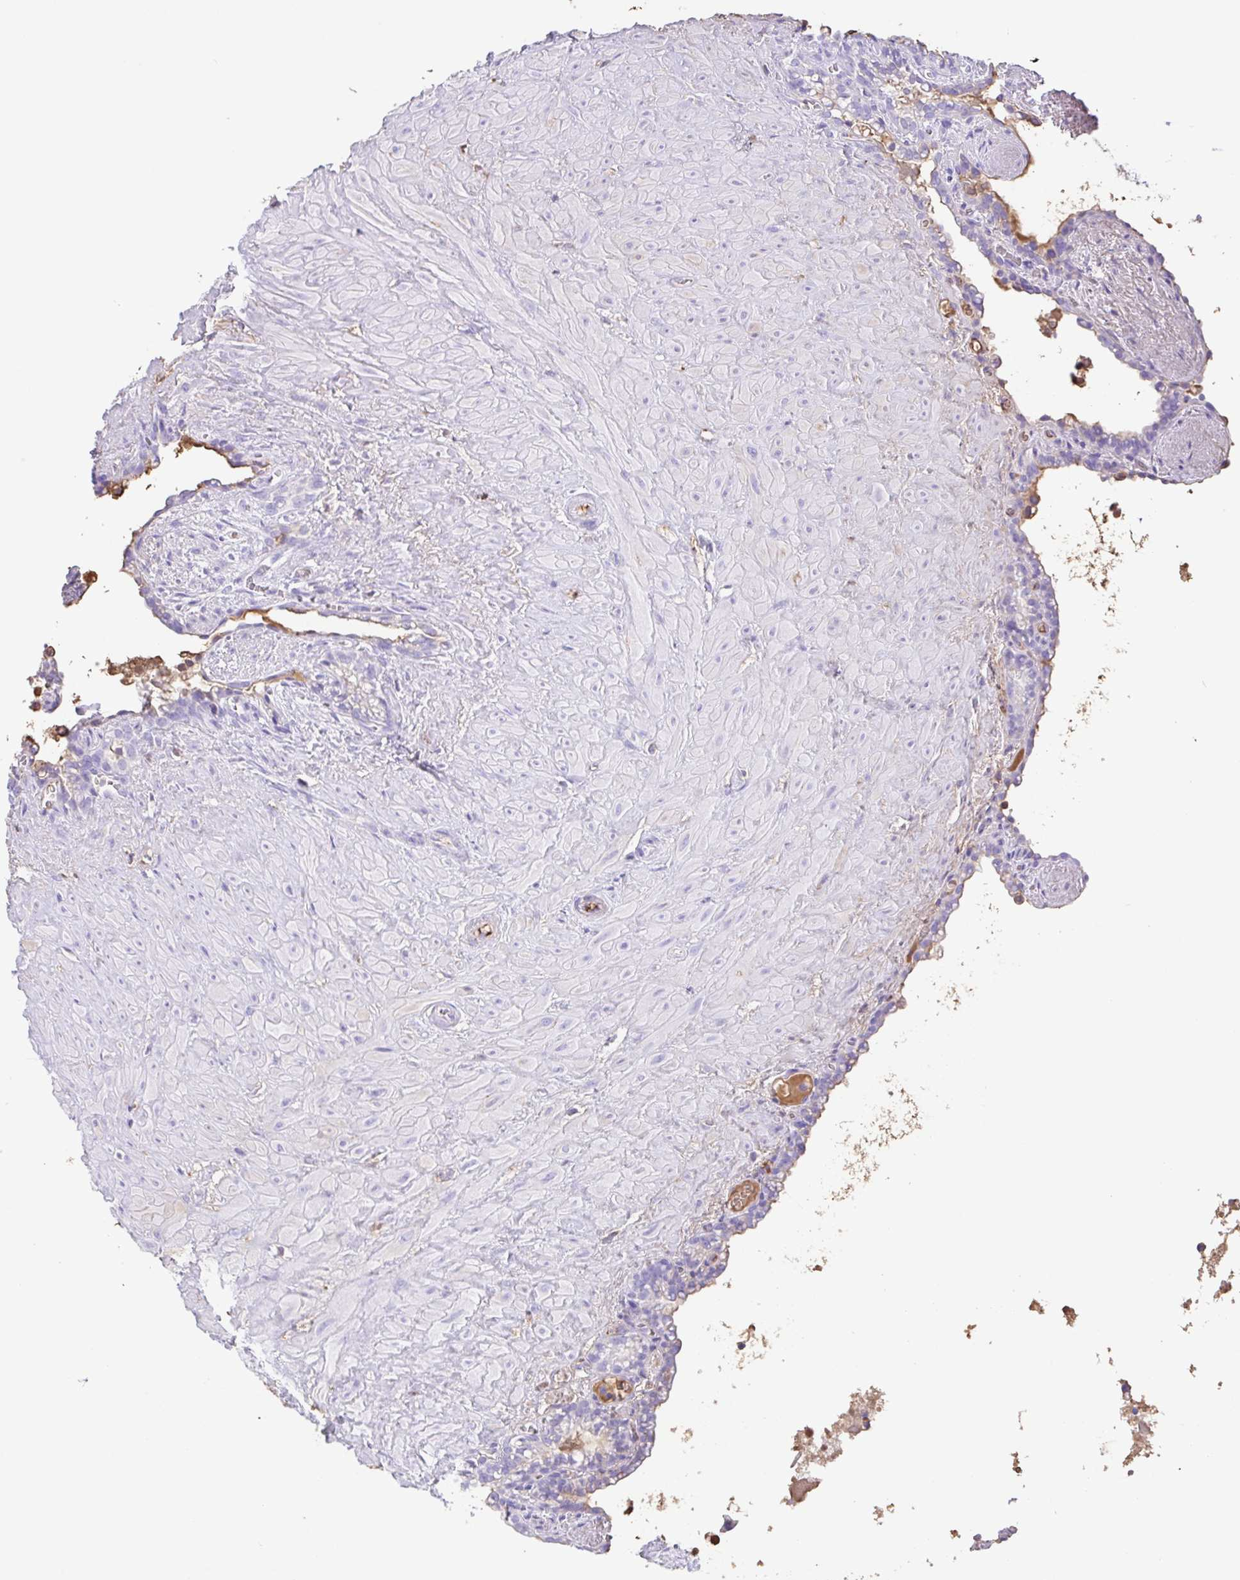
{"staining": {"intensity": "negative", "quantity": "none", "location": "none"}, "tissue": "seminal vesicle", "cell_type": "Glandular cells", "image_type": "normal", "snomed": [{"axis": "morphology", "description": "Normal tissue, NOS"}, {"axis": "topography", "description": "Seminal veicle"}], "caption": "Human seminal vesicle stained for a protein using IHC demonstrates no expression in glandular cells.", "gene": "HOXC12", "patient": {"sex": "male", "age": 76}}